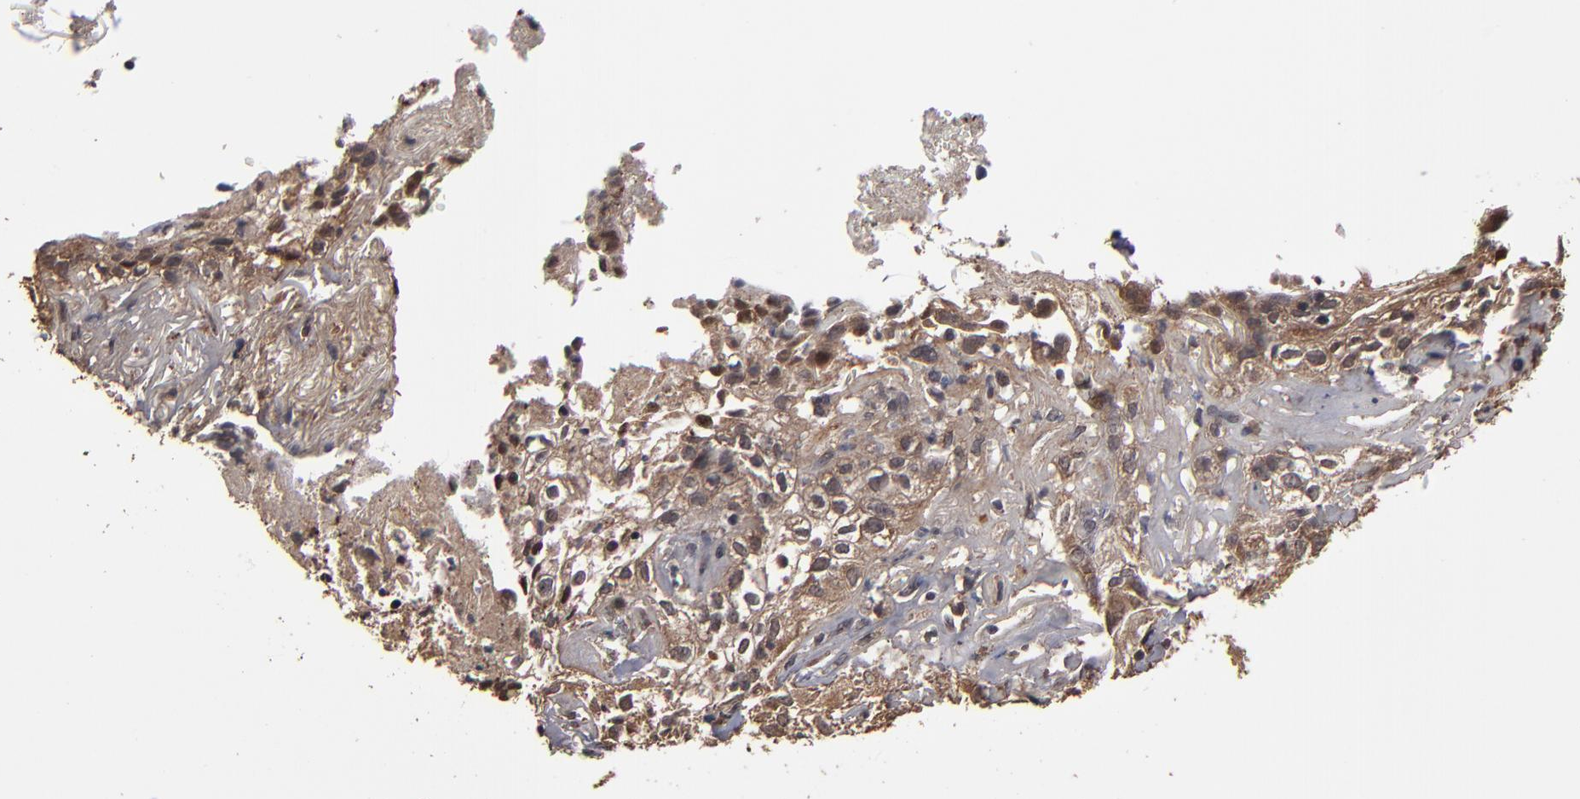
{"staining": {"intensity": "weak", "quantity": "25%-75%", "location": "cytoplasmic/membranous"}, "tissue": "skin cancer", "cell_type": "Tumor cells", "image_type": "cancer", "snomed": [{"axis": "morphology", "description": "Squamous cell carcinoma, NOS"}, {"axis": "topography", "description": "Skin"}], "caption": "Immunohistochemical staining of squamous cell carcinoma (skin) demonstrates low levels of weak cytoplasmic/membranous positivity in about 25%-75% of tumor cells.", "gene": "NXF2B", "patient": {"sex": "male", "age": 65}}